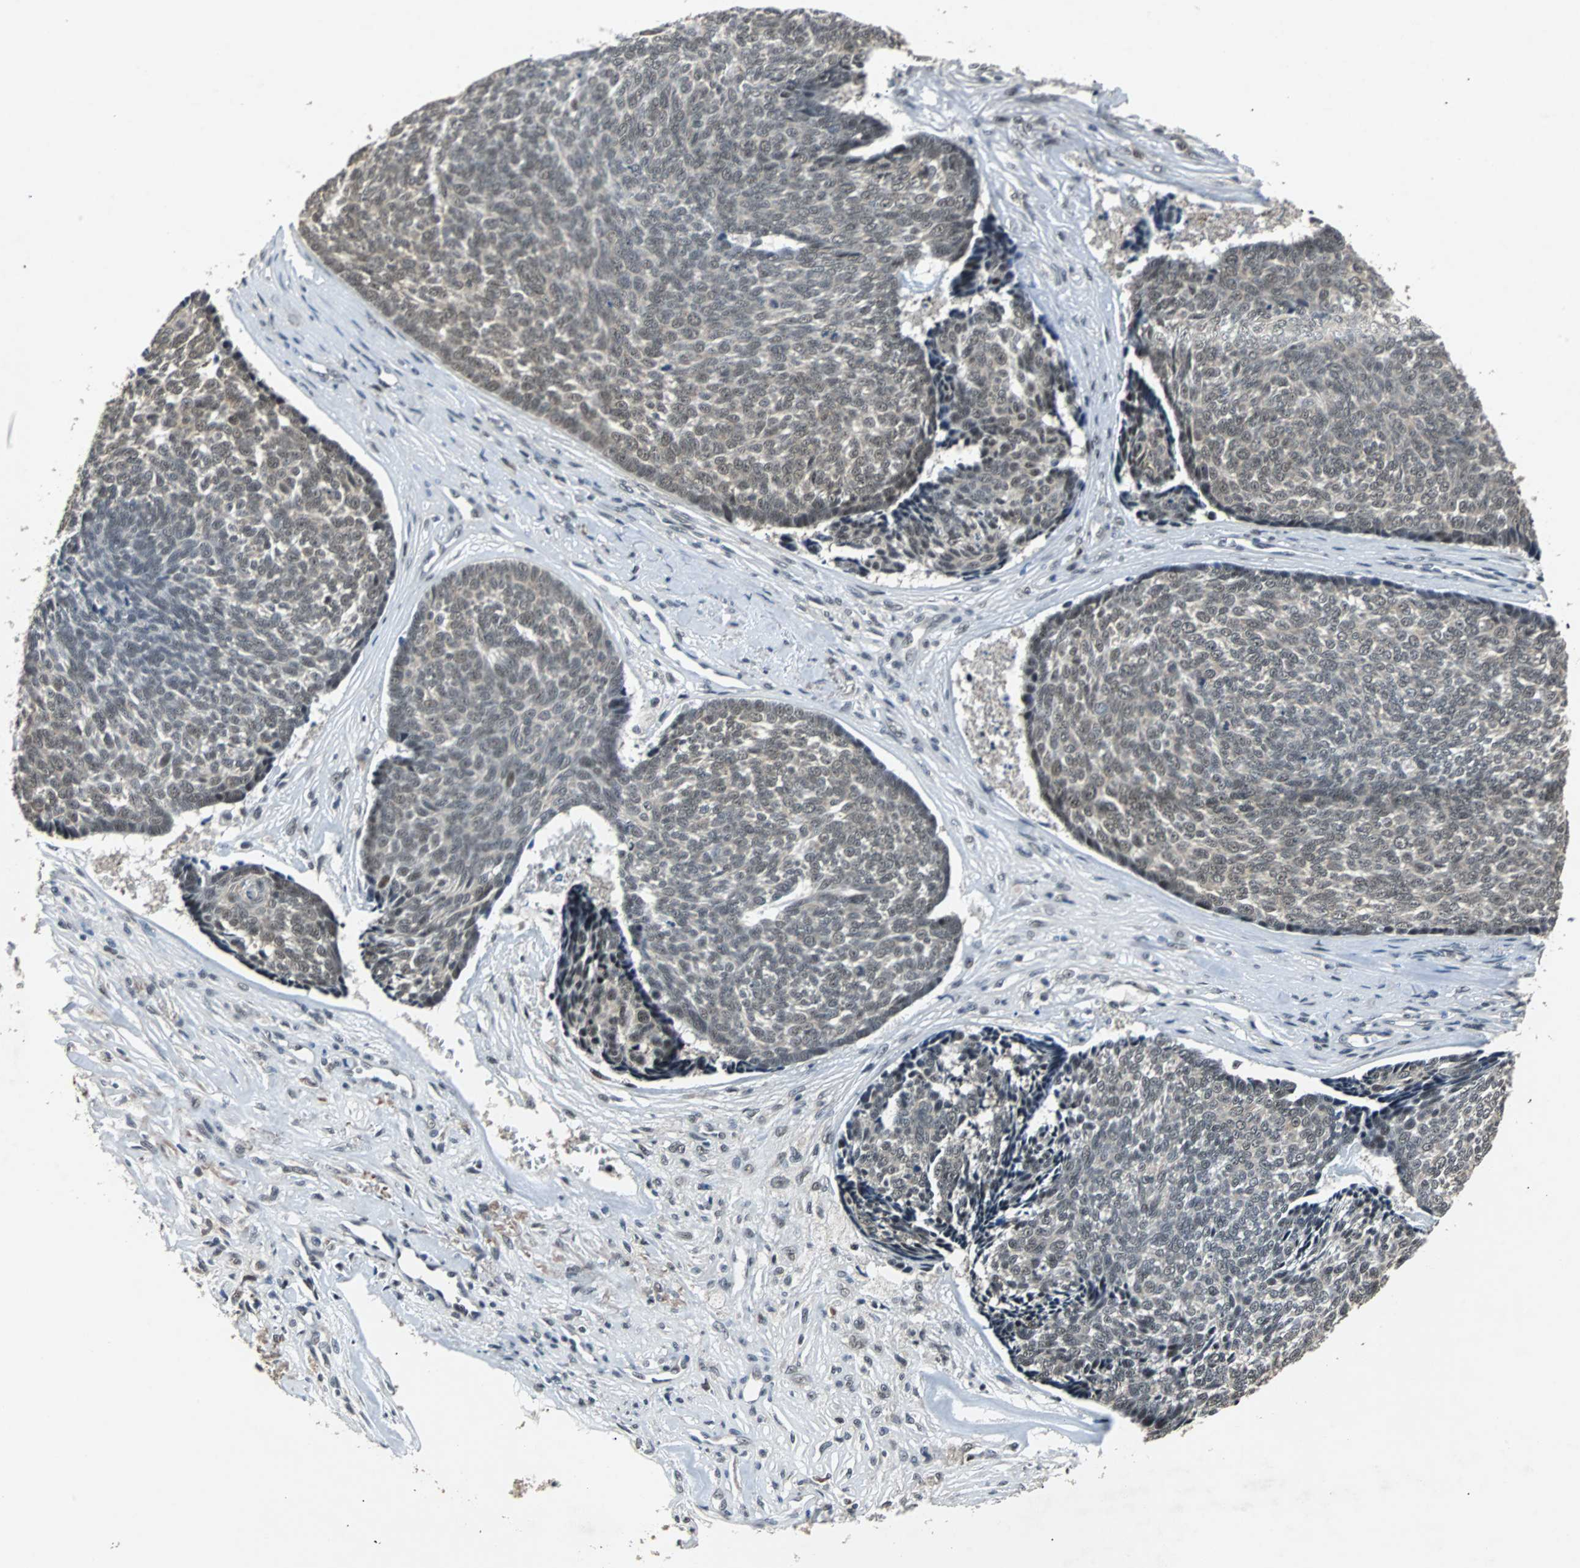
{"staining": {"intensity": "negative", "quantity": "none", "location": "none"}, "tissue": "skin cancer", "cell_type": "Tumor cells", "image_type": "cancer", "snomed": [{"axis": "morphology", "description": "Basal cell carcinoma"}, {"axis": "topography", "description": "Skin"}], "caption": "A high-resolution histopathology image shows IHC staining of skin basal cell carcinoma, which shows no significant positivity in tumor cells.", "gene": "USP28", "patient": {"sex": "male", "age": 84}}